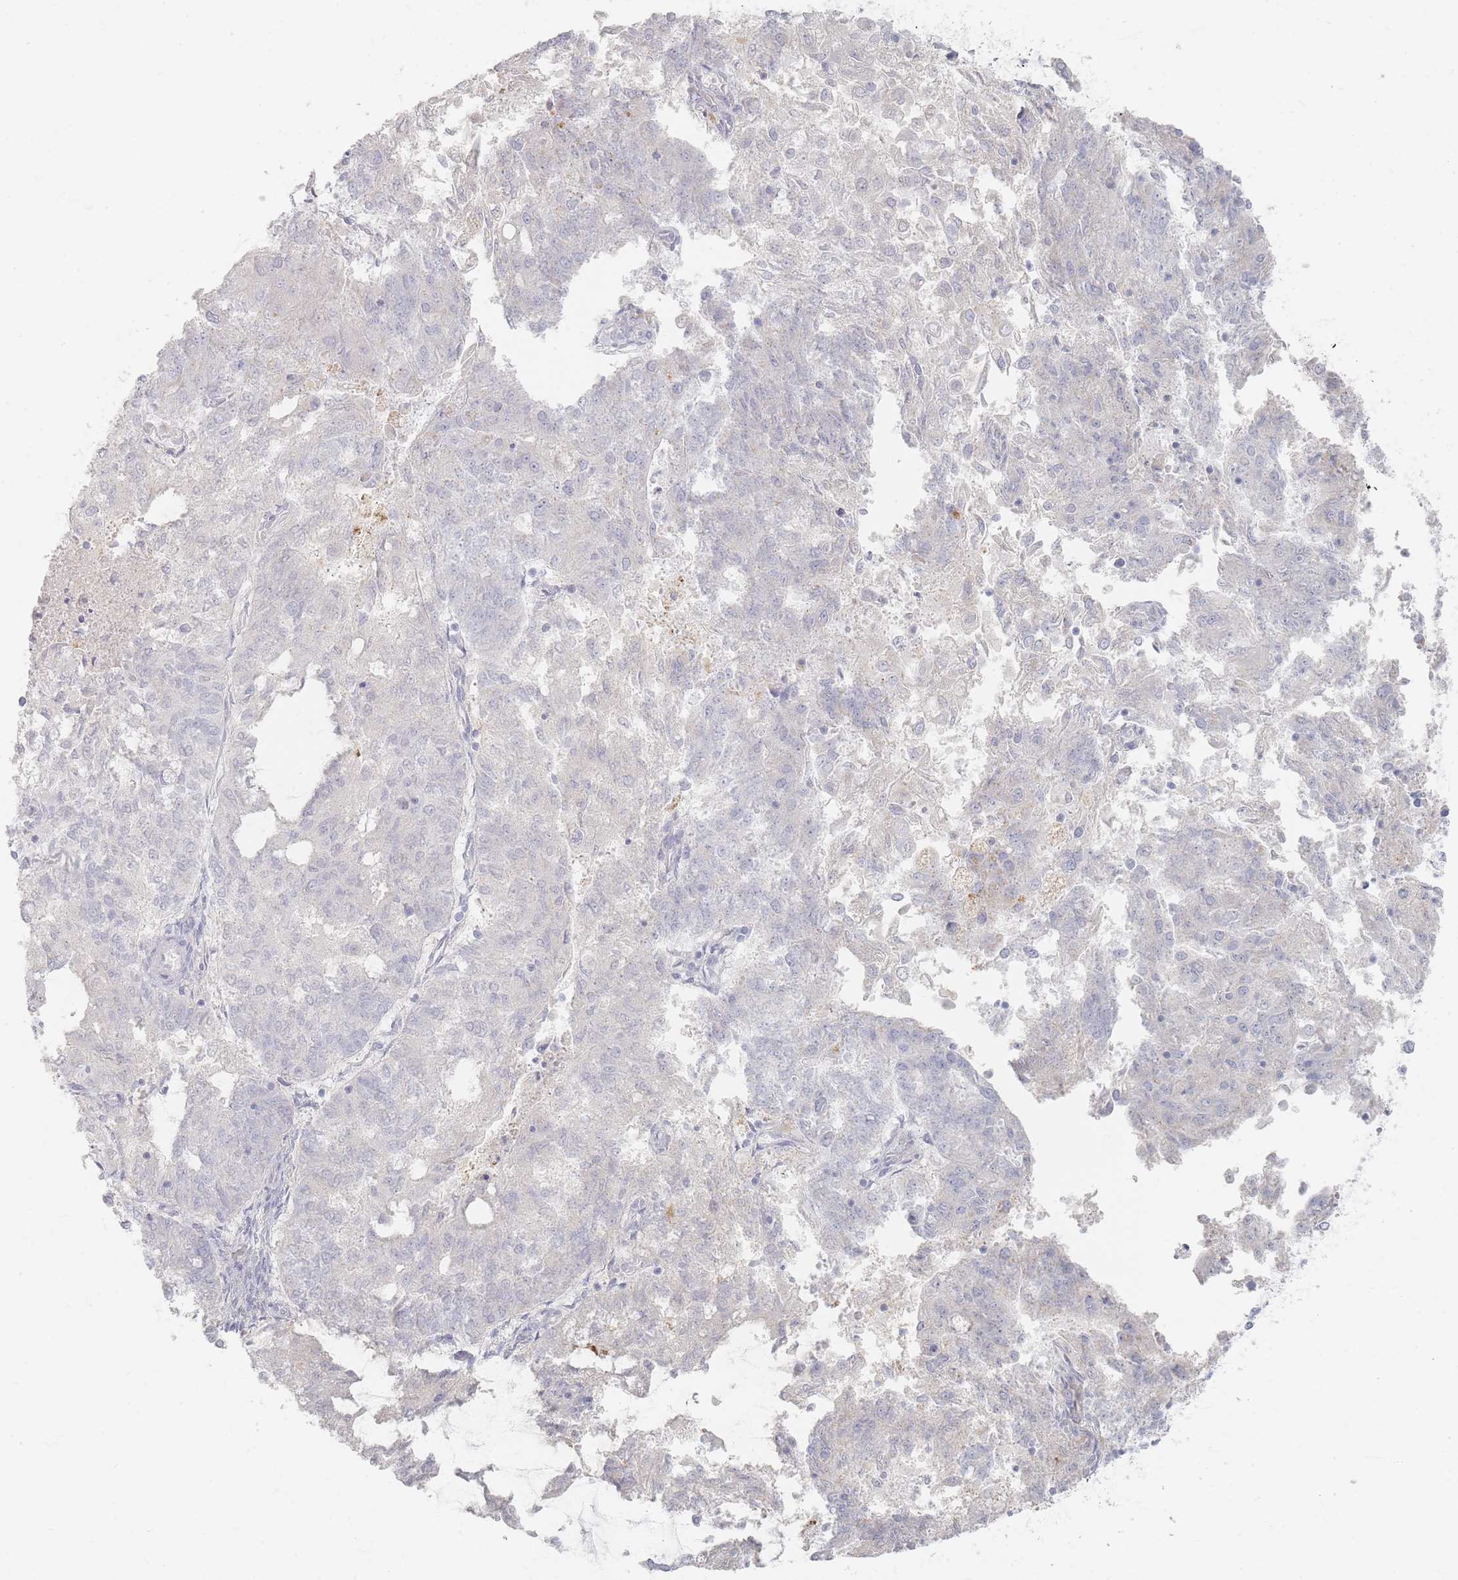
{"staining": {"intensity": "negative", "quantity": "none", "location": "none"}, "tissue": "endometrial cancer", "cell_type": "Tumor cells", "image_type": "cancer", "snomed": [{"axis": "morphology", "description": "Adenocarcinoma, NOS"}, {"axis": "topography", "description": "Endometrium"}], "caption": "This photomicrograph is of endometrial cancer (adenocarcinoma) stained with immunohistochemistry to label a protein in brown with the nuclei are counter-stained blue. There is no positivity in tumor cells.", "gene": "SLC2A11", "patient": {"sex": "female", "age": 82}}